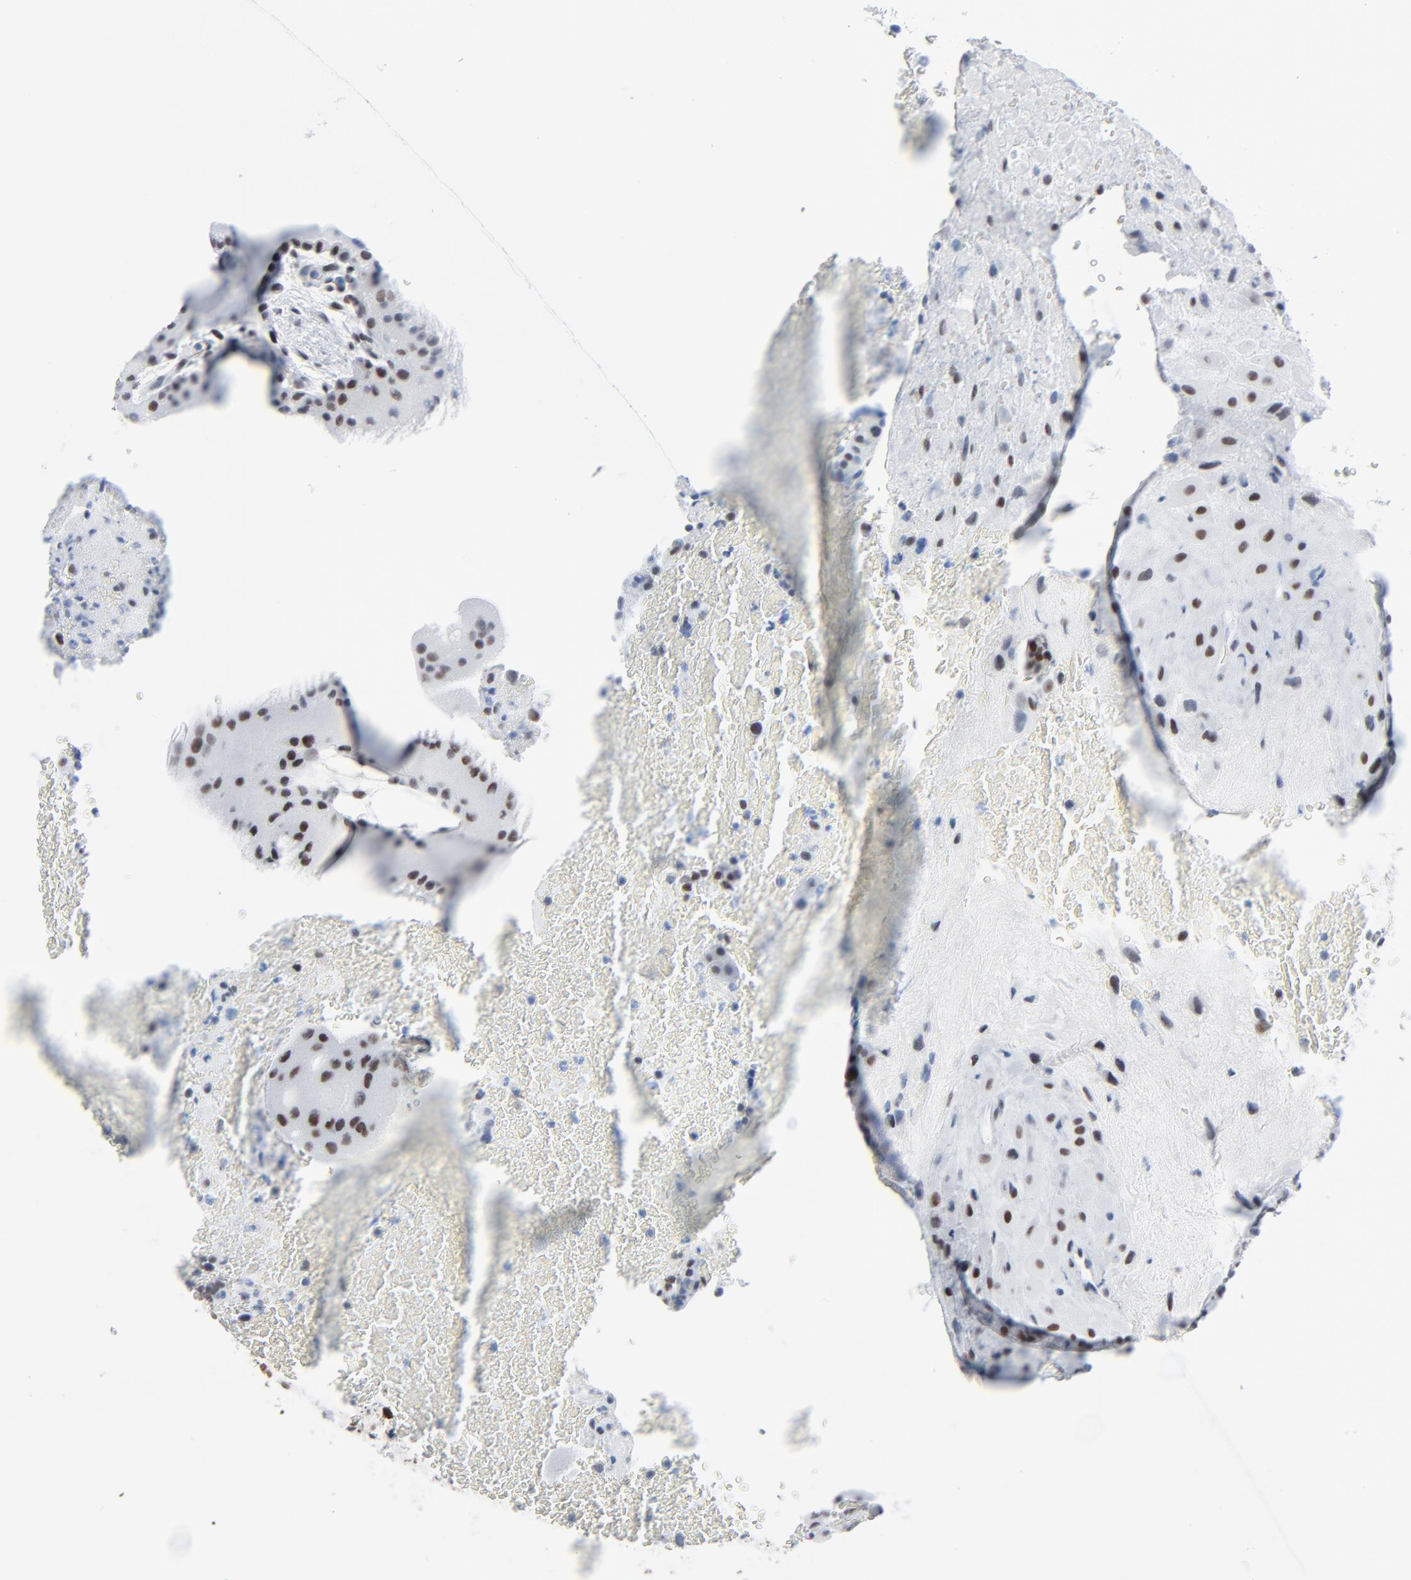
{"staining": {"intensity": "moderate", "quantity": ">75%", "location": "nuclear"}, "tissue": "placenta", "cell_type": "Decidual cells", "image_type": "normal", "snomed": [{"axis": "morphology", "description": "Normal tissue, NOS"}, {"axis": "topography", "description": "Placenta"}], "caption": "High-power microscopy captured an immunohistochemistry (IHC) image of unremarkable placenta, revealing moderate nuclear expression in about >75% of decidual cells. The staining is performed using DAB (3,3'-diaminobenzidine) brown chromogen to label protein expression. The nuclei are counter-stained blue using hematoxylin.", "gene": "SIRT1", "patient": {"sex": "female", "age": 19}}